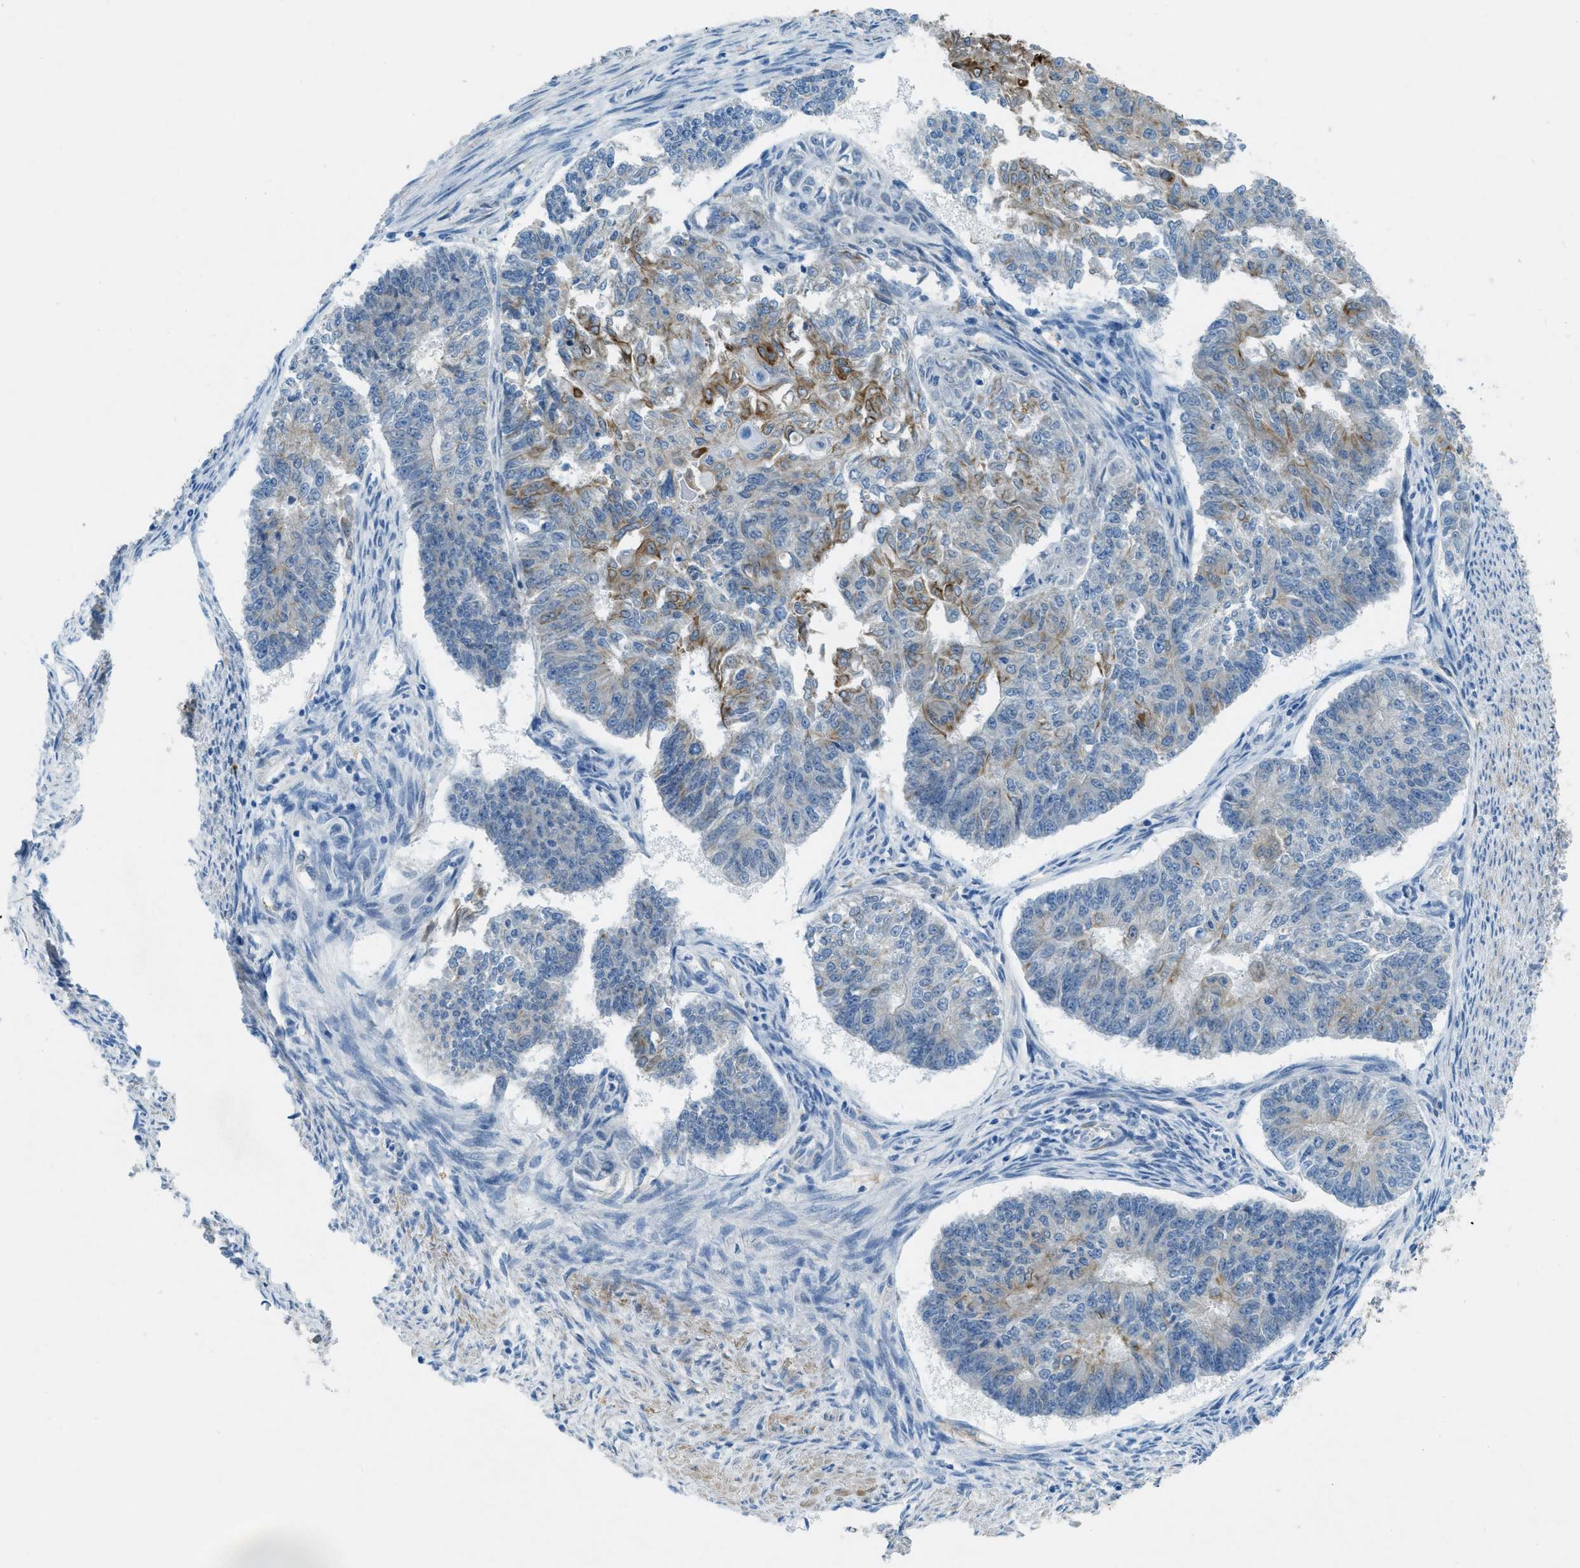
{"staining": {"intensity": "strong", "quantity": "25%-75%", "location": "cytoplasmic/membranous"}, "tissue": "endometrial cancer", "cell_type": "Tumor cells", "image_type": "cancer", "snomed": [{"axis": "morphology", "description": "Adenocarcinoma, NOS"}, {"axis": "topography", "description": "Endometrium"}], "caption": "Strong cytoplasmic/membranous positivity for a protein is appreciated in about 25%-75% of tumor cells of endometrial cancer using immunohistochemistry (IHC).", "gene": "KLHL8", "patient": {"sex": "female", "age": 32}}